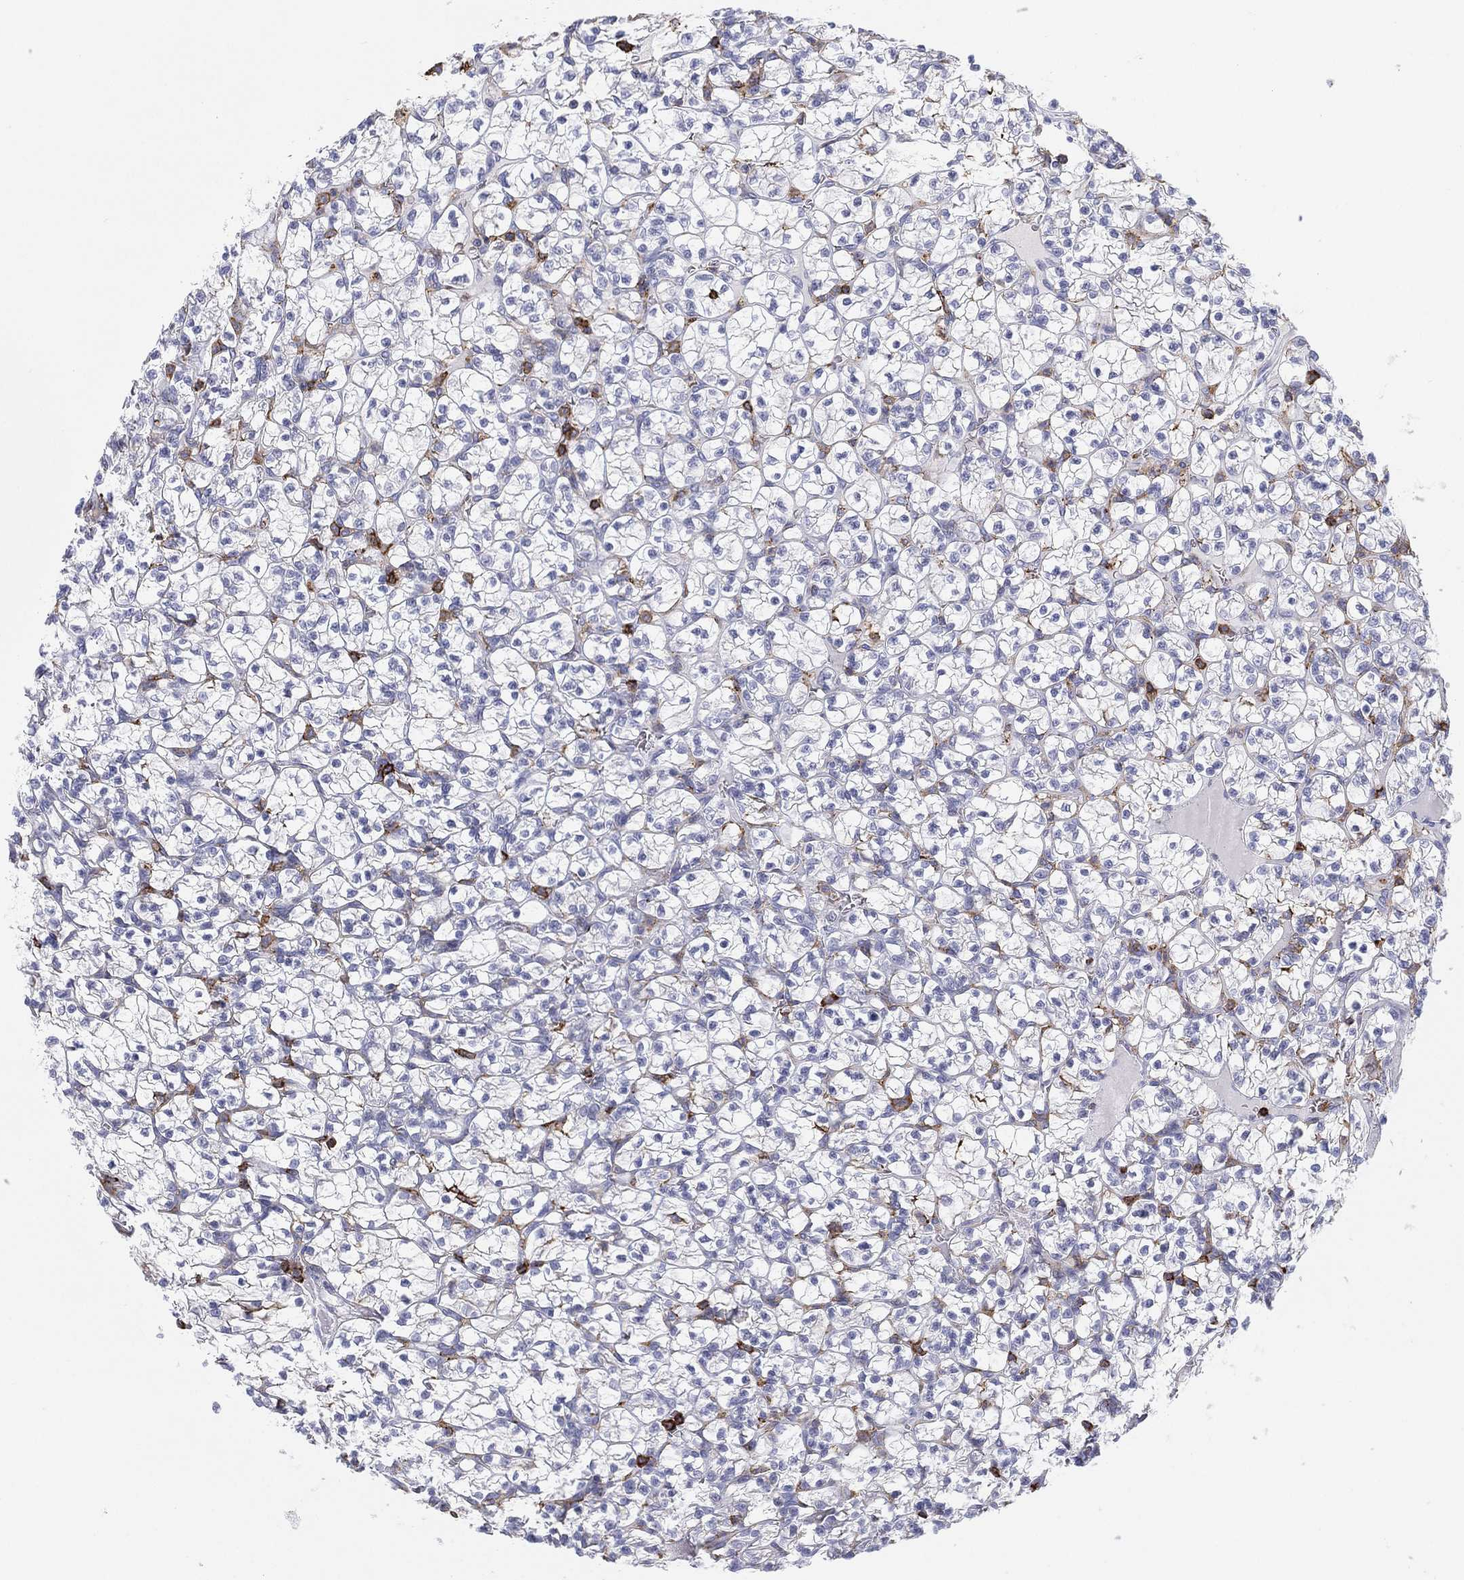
{"staining": {"intensity": "negative", "quantity": "none", "location": "none"}, "tissue": "renal cancer", "cell_type": "Tumor cells", "image_type": "cancer", "snomed": [{"axis": "morphology", "description": "Adenocarcinoma, NOS"}, {"axis": "topography", "description": "Kidney"}], "caption": "Immunohistochemistry micrograph of human renal adenocarcinoma stained for a protein (brown), which exhibits no staining in tumor cells. The staining is performed using DAB brown chromogen with nuclei counter-stained in using hematoxylin.", "gene": "SELPLG", "patient": {"sex": "female", "age": 89}}